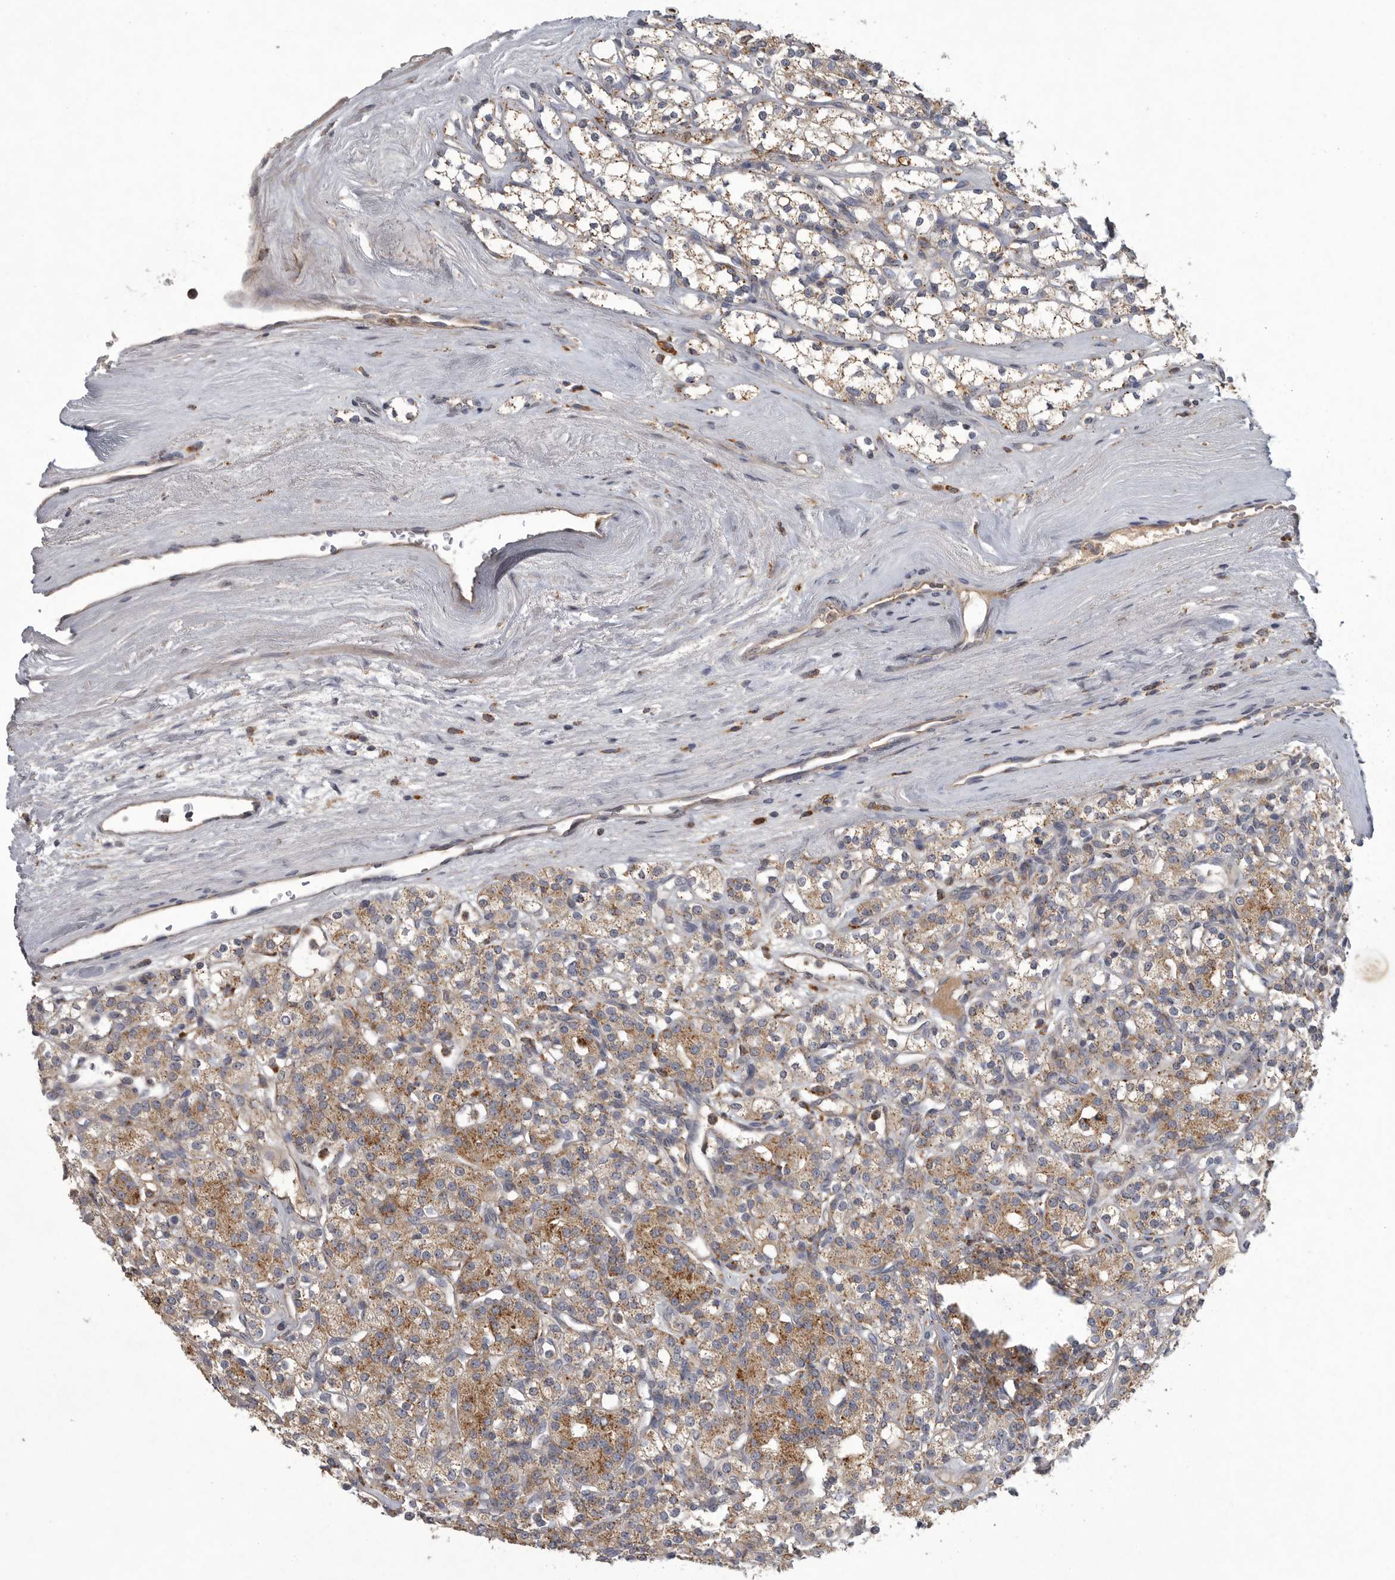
{"staining": {"intensity": "moderate", "quantity": ">75%", "location": "cytoplasmic/membranous"}, "tissue": "renal cancer", "cell_type": "Tumor cells", "image_type": "cancer", "snomed": [{"axis": "morphology", "description": "Adenocarcinoma, NOS"}, {"axis": "topography", "description": "Kidney"}], "caption": "There is medium levels of moderate cytoplasmic/membranous positivity in tumor cells of adenocarcinoma (renal), as demonstrated by immunohistochemical staining (brown color).", "gene": "LAMTOR3", "patient": {"sex": "male", "age": 77}}